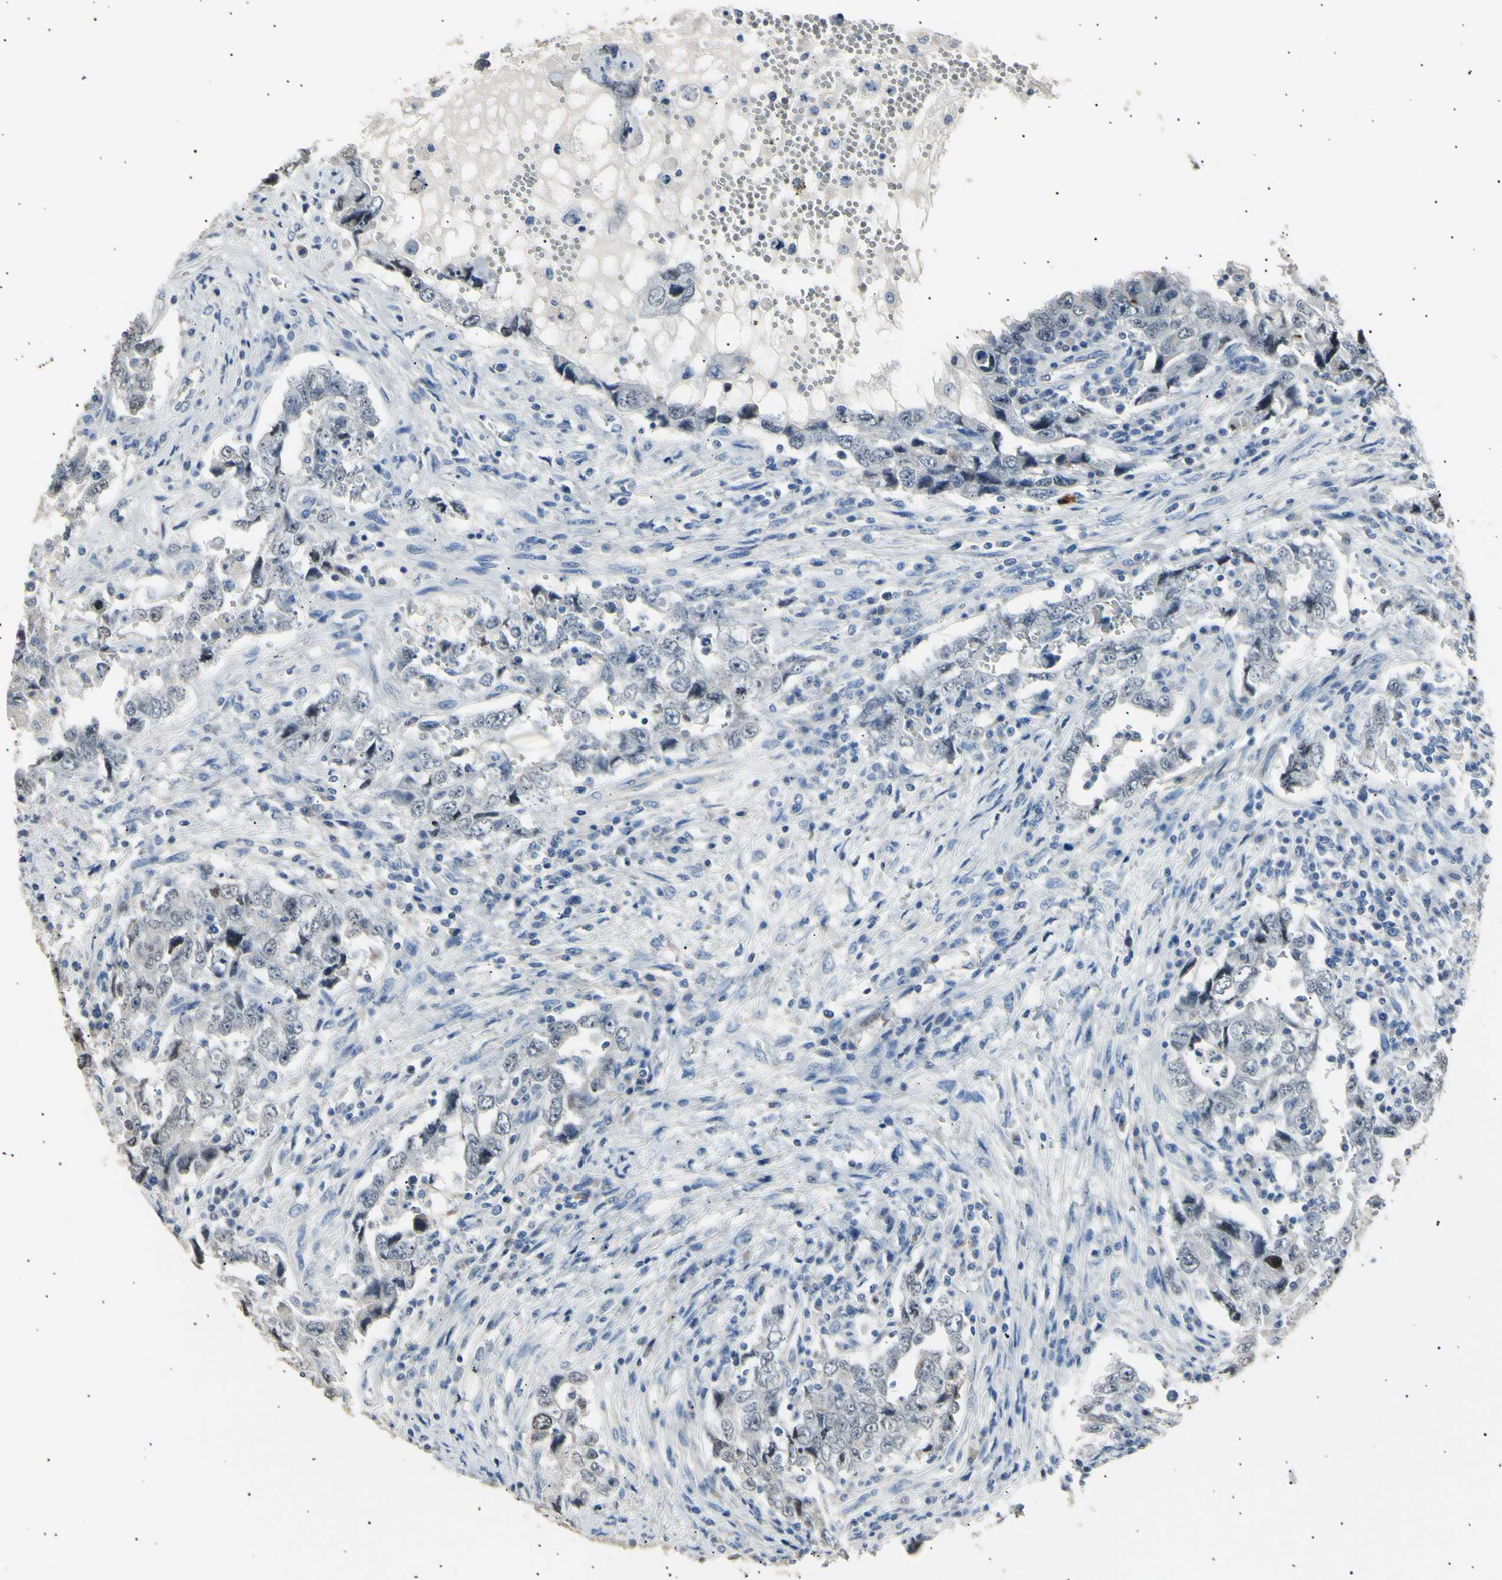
{"staining": {"intensity": "negative", "quantity": "none", "location": "none"}, "tissue": "testis cancer", "cell_type": "Tumor cells", "image_type": "cancer", "snomed": [{"axis": "morphology", "description": "Carcinoma, Embryonal, NOS"}, {"axis": "topography", "description": "Testis"}], "caption": "Tumor cells show no significant protein staining in testis cancer (embryonal carcinoma). The staining is performed using DAB brown chromogen with nuclei counter-stained in using hematoxylin.", "gene": "LDLR", "patient": {"sex": "male", "age": 26}}